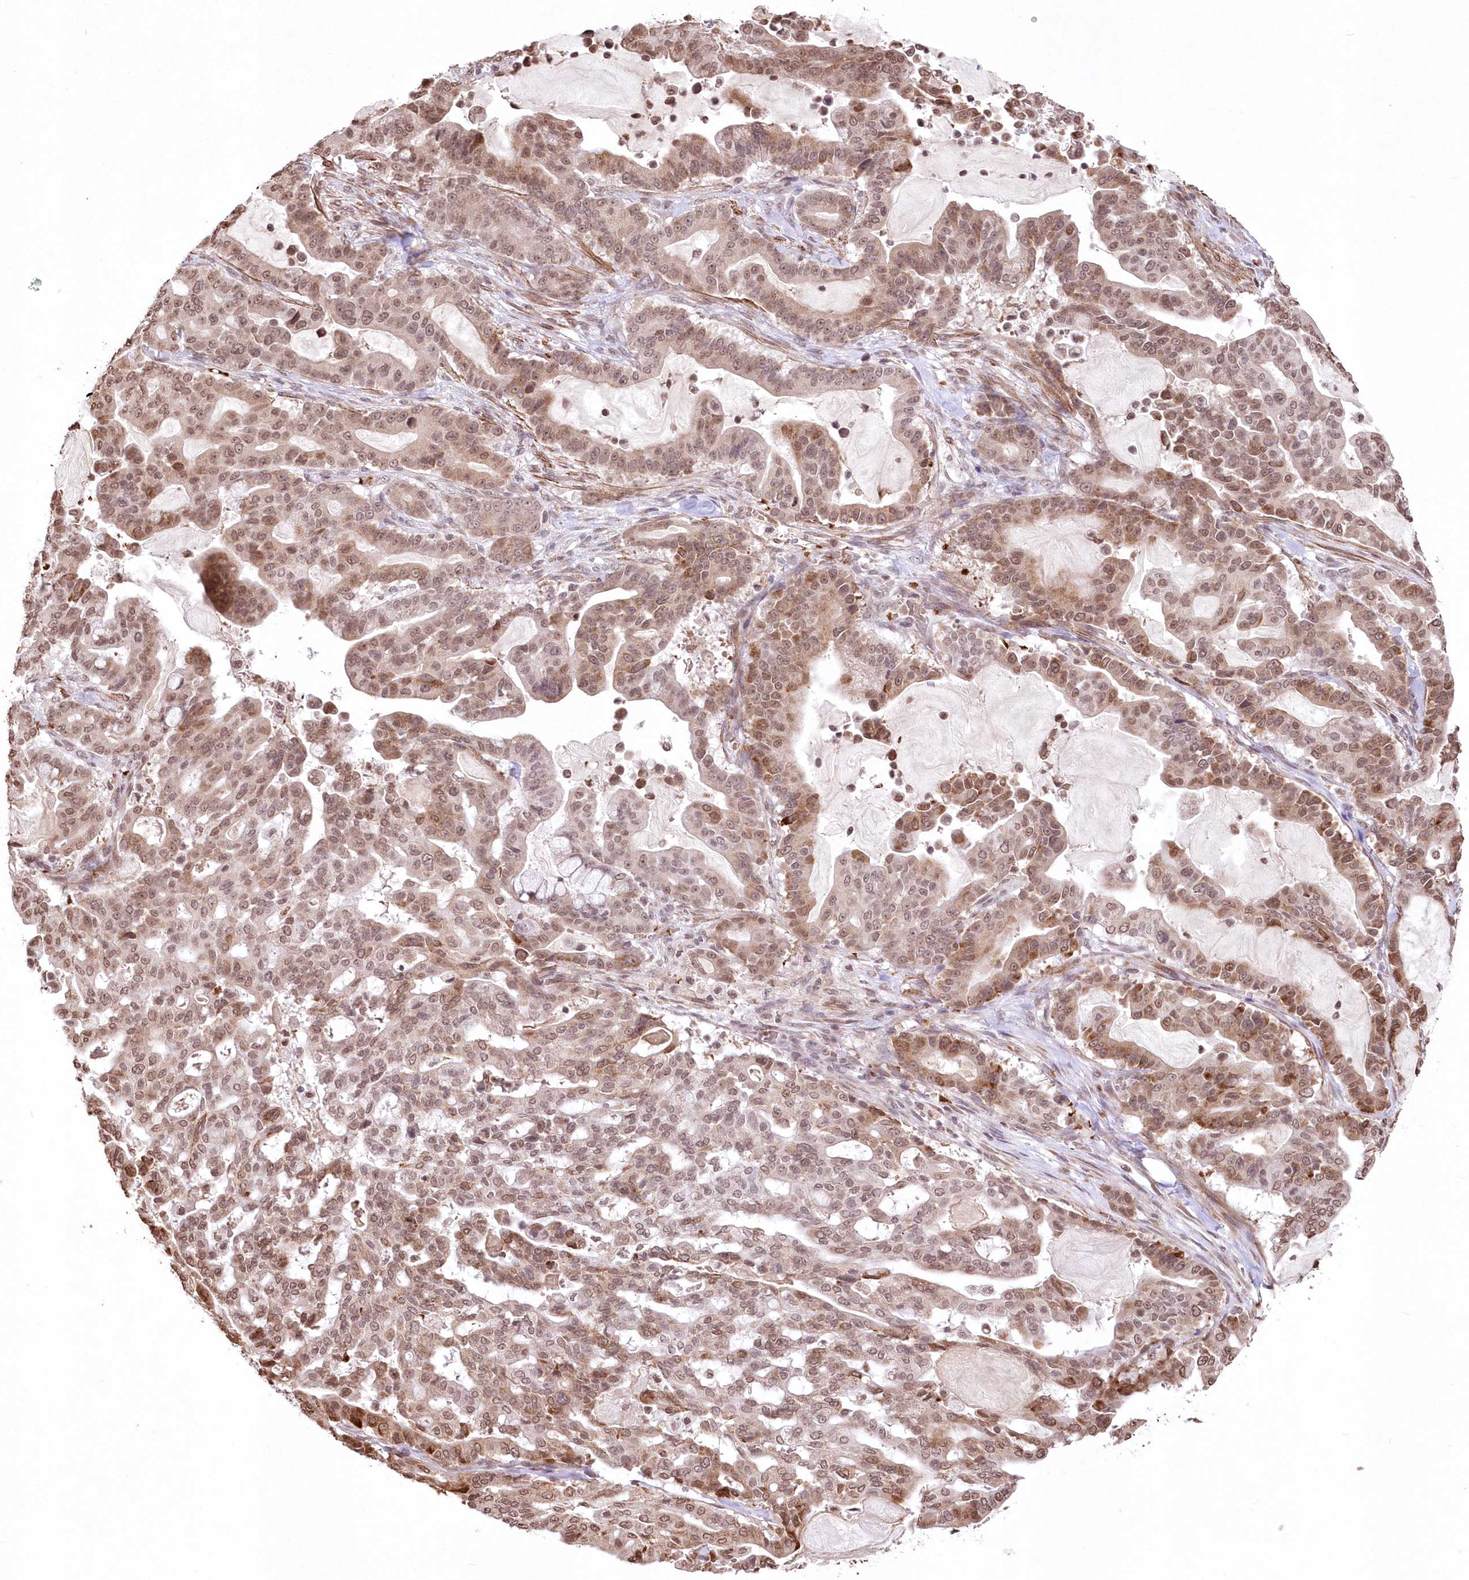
{"staining": {"intensity": "moderate", "quantity": ">75%", "location": "cytoplasmic/membranous,nuclear"}, "tissue": "pancreatic cancer", "cell_type": "Tumor cells", "image_type": "cancer", "snomed": [{"axis": "morphology", "description": "Adenocarcinoma, NOS"}, {"axis": "topography", "description": "Pancreas"}], "caption": "This image demonstrates IHC staining of pancreatic cancer (adenocarcinoma), with medium moderate cytoplasmic/membranous and nuclear positivity in approximately >75% of tumor cells.", "gene": "RBM27", "patient": {"sex": "male", "age": 63}}